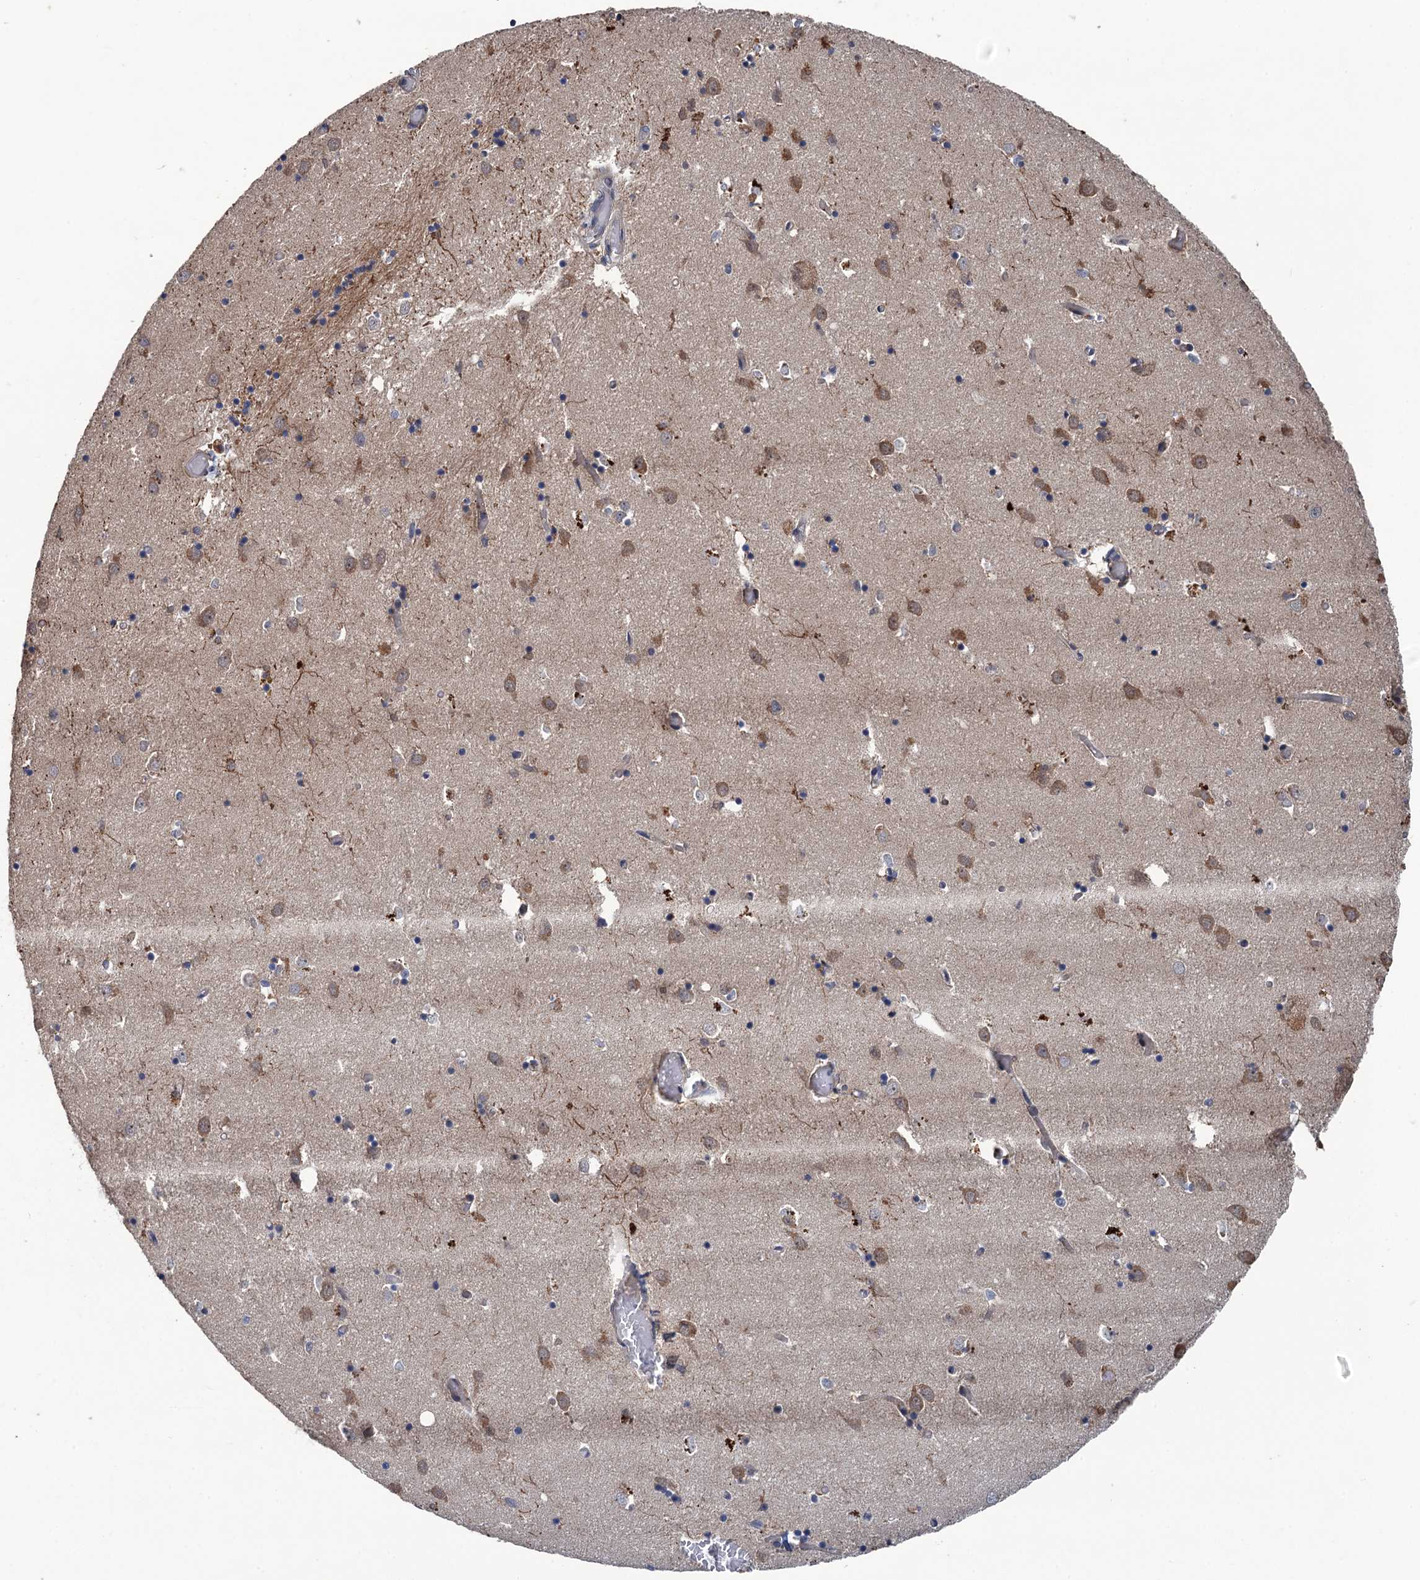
{"staining": {"intensity": "moderate", "quantity": "<25%", "location": "cytoplasmic/membranous"}, "tissue": "caudate", "cell_type": "Glial cells", "image_type": "normal", "snomed": [{"axis": "morphology", "description": "Normal tissue, NOS"}, {"axis": "topography", "description": "Lateral ventricle wall"}], "caption": "Immunohistochemical staining of benign caudate demonstrates low levels of moderate cytoplasmic/membranous positivity in approximately <25% of glial cells. (DAB IHC, brown staining for protein, blue staining for nuclei).", "gene": "ZNF438", "patient": {"sex": "male", "age": 70}}